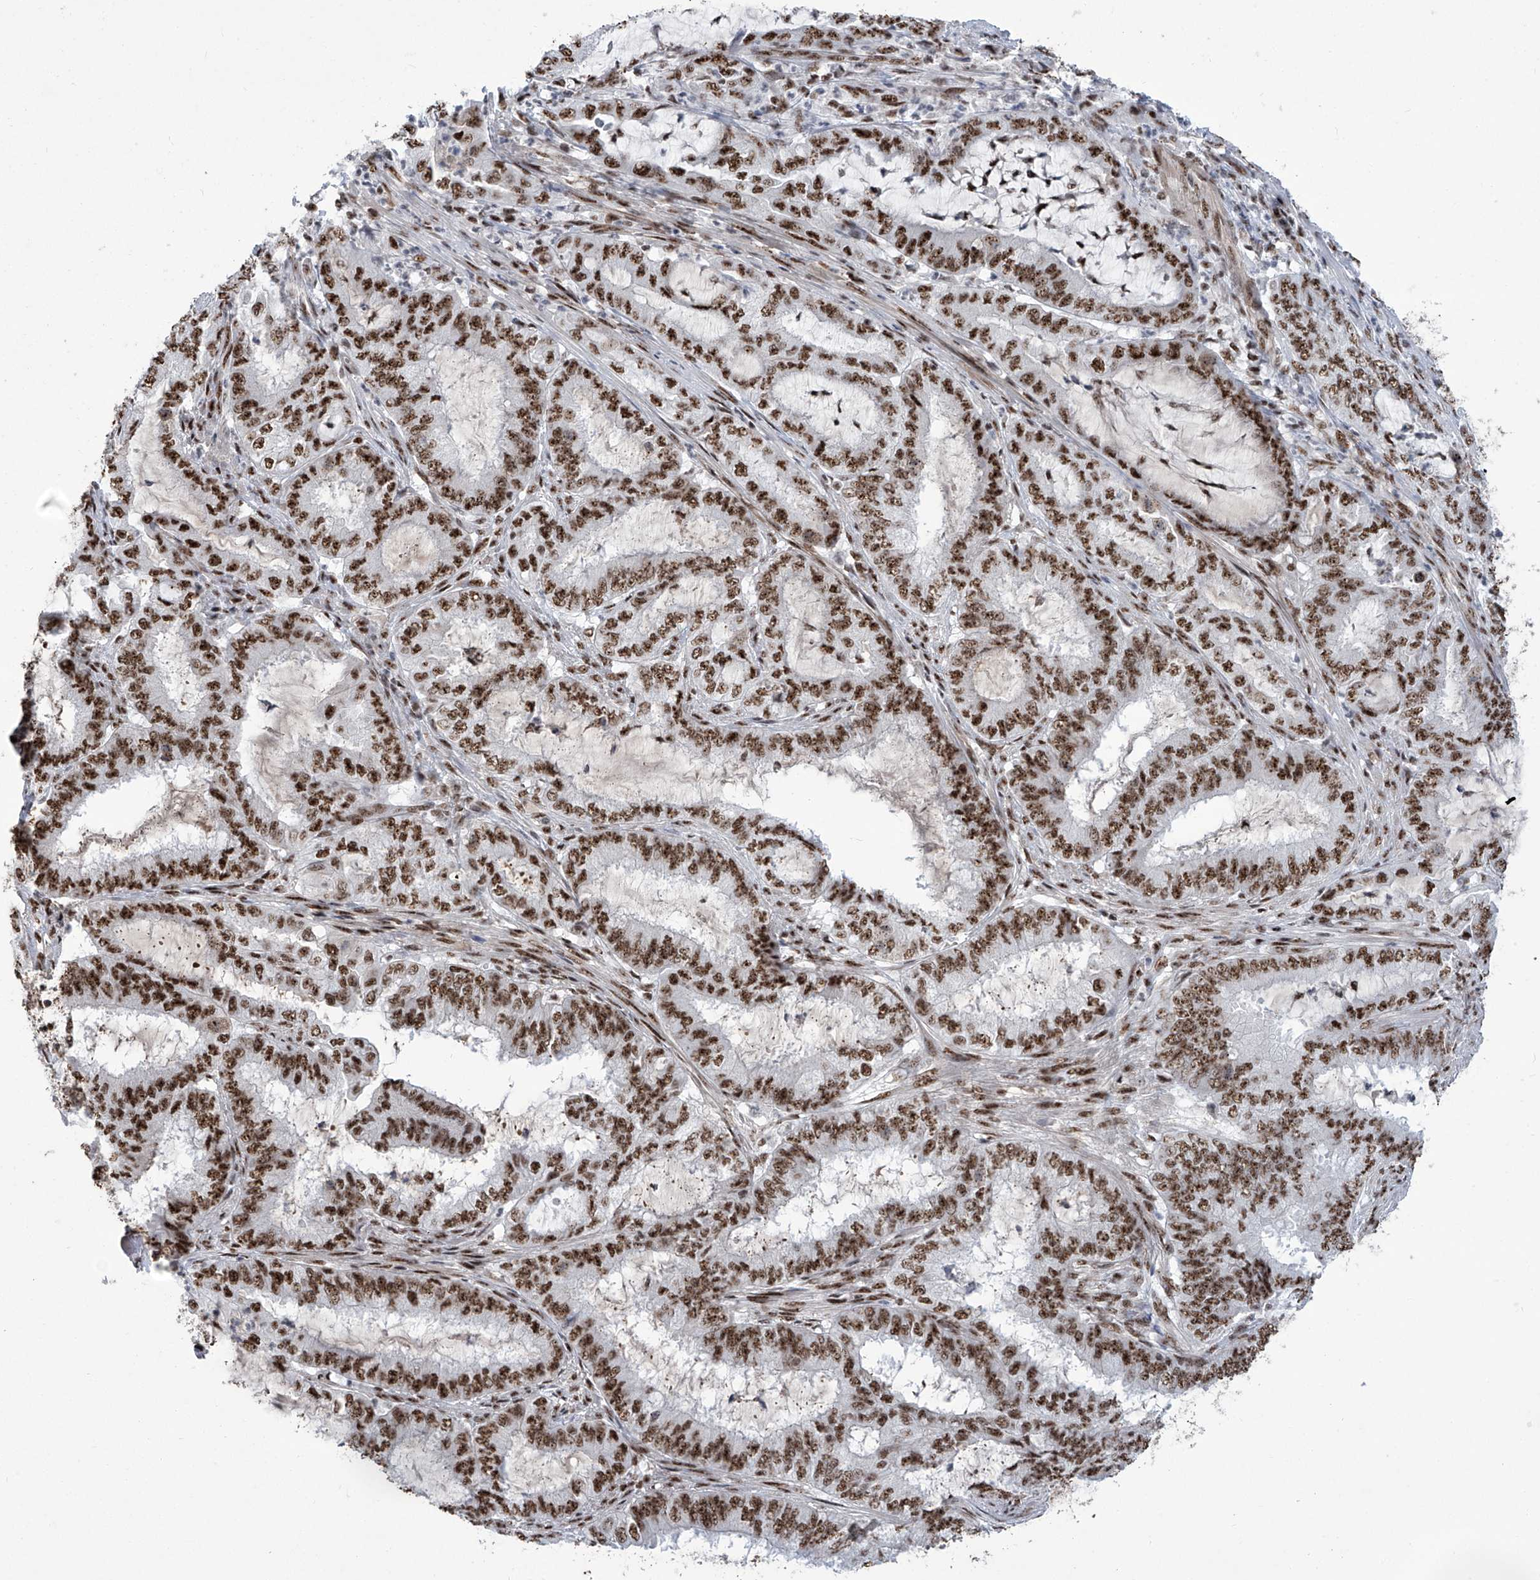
{"staining": {"intensity": "strong", "quantity": ">75%", "location": "nuclear"}, "tissue": "endometrial cancer", "cell_type": "Tumor cells", "image_type": "cancer", "snomed": [{"axis": "morphology", "description": "Adenocarcinoma, NOS"}, {"axis": "topography", "description": "Endometrium"}], "caption": "Human endometrial cancer stained with a protein marker demonstrates strong staining in tumor cells.", "gene": "FBXL4", "patient": {"sex": "female", "age": 51}}